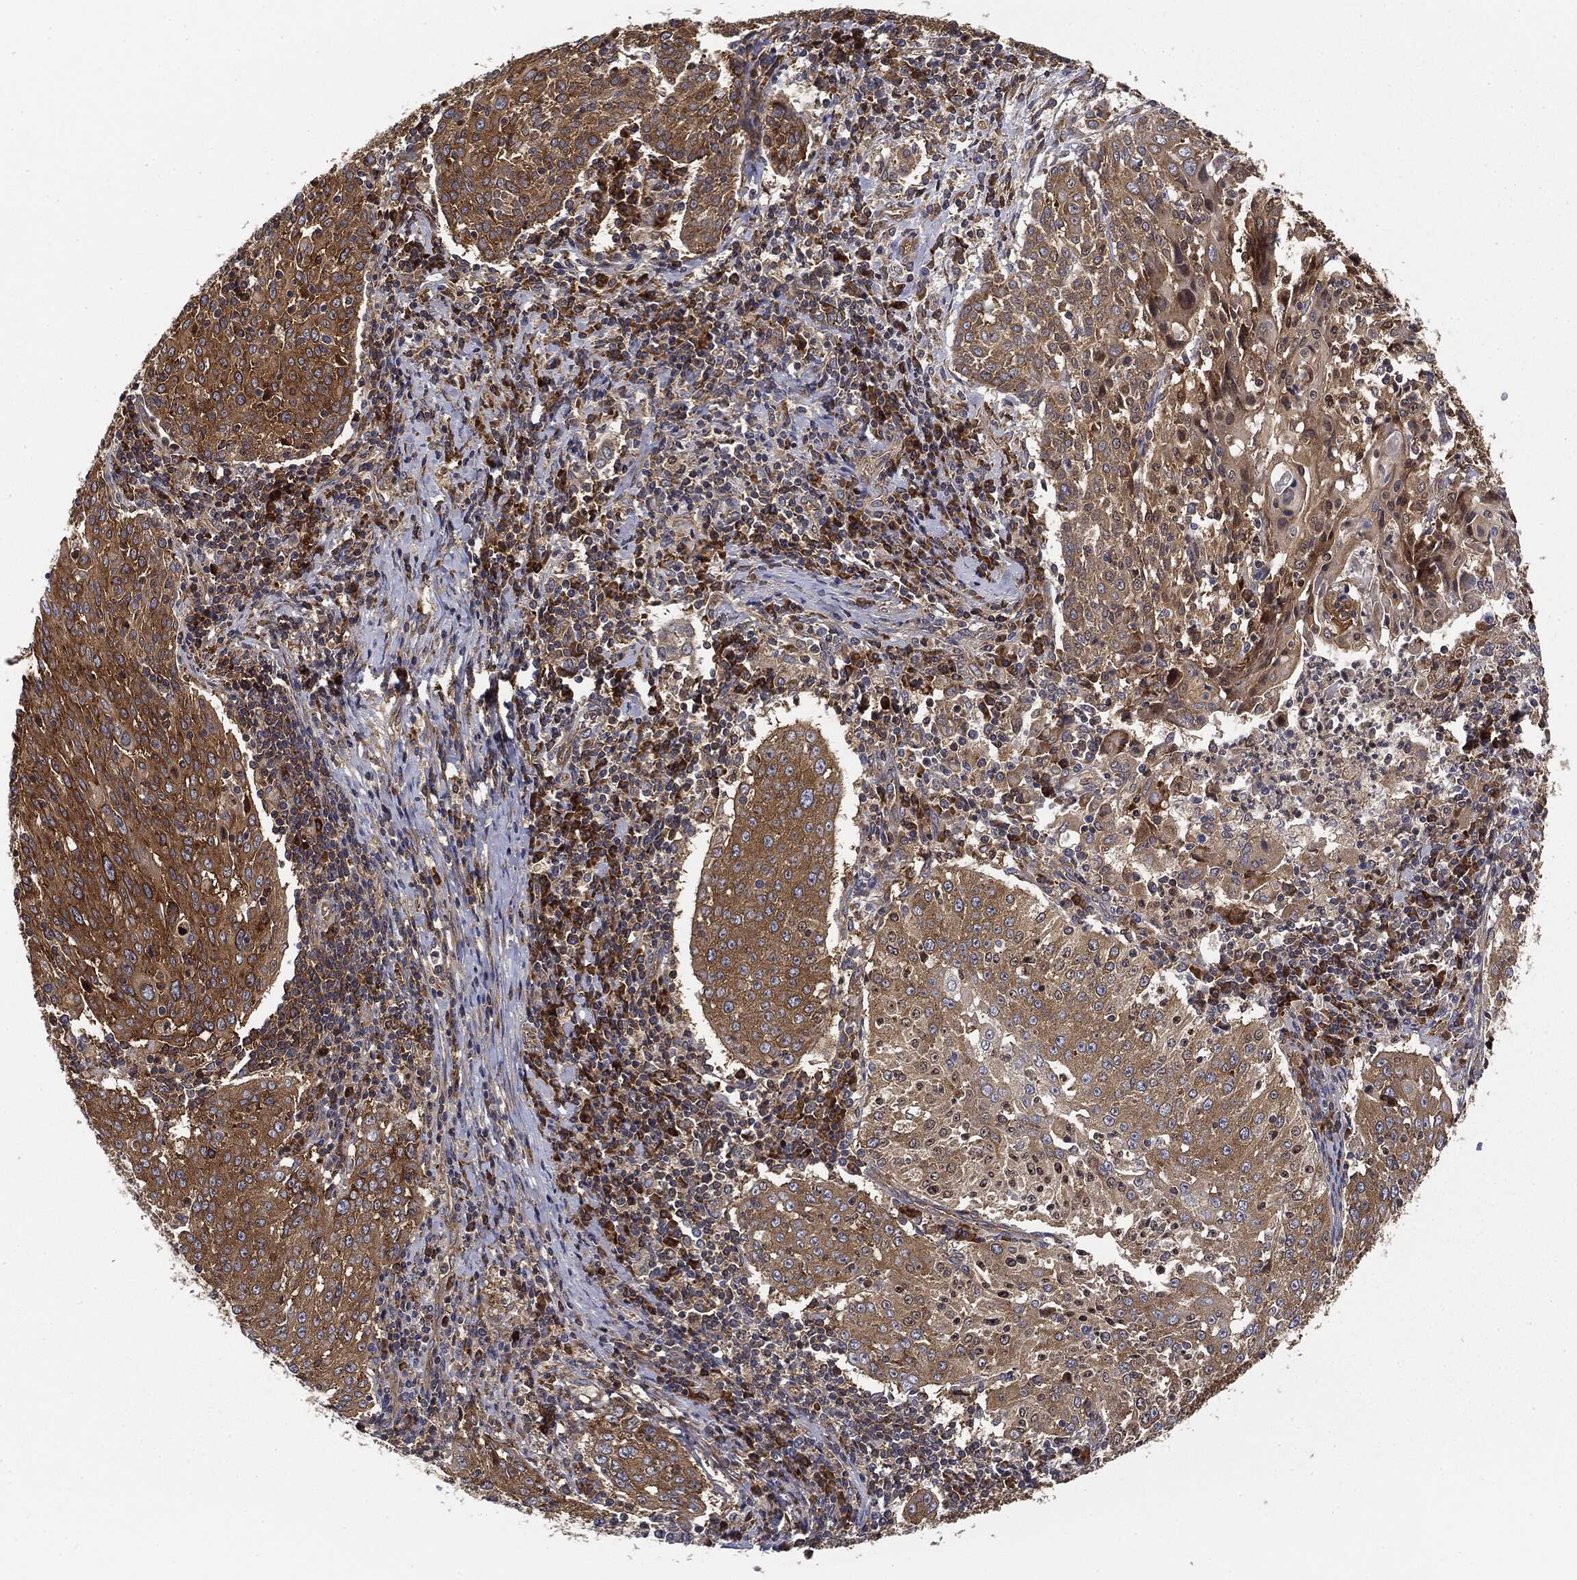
{"staining": {"intensity": "moderate", "quantity": "25%-75%", "location": "cytoplasmic/membranous"}, "tissue": "cervical cancer", "cell_type": "Tumor cells", "image_type": "cancer", "snomed": [{"axis": "morphology", "description": "Squamous cell carcinoma, NOS"}, {"axis": "topography", "description": "Cervix"}], "caption": "IHC of human cervical squamous cell carcinoma exhibits medium levels of moderate cytoplasmic/membranous positivity in about 25%-75% of tumor cells.", "gene": "EIF2AK2", "patient": {"sex": "female", "age": 41}}